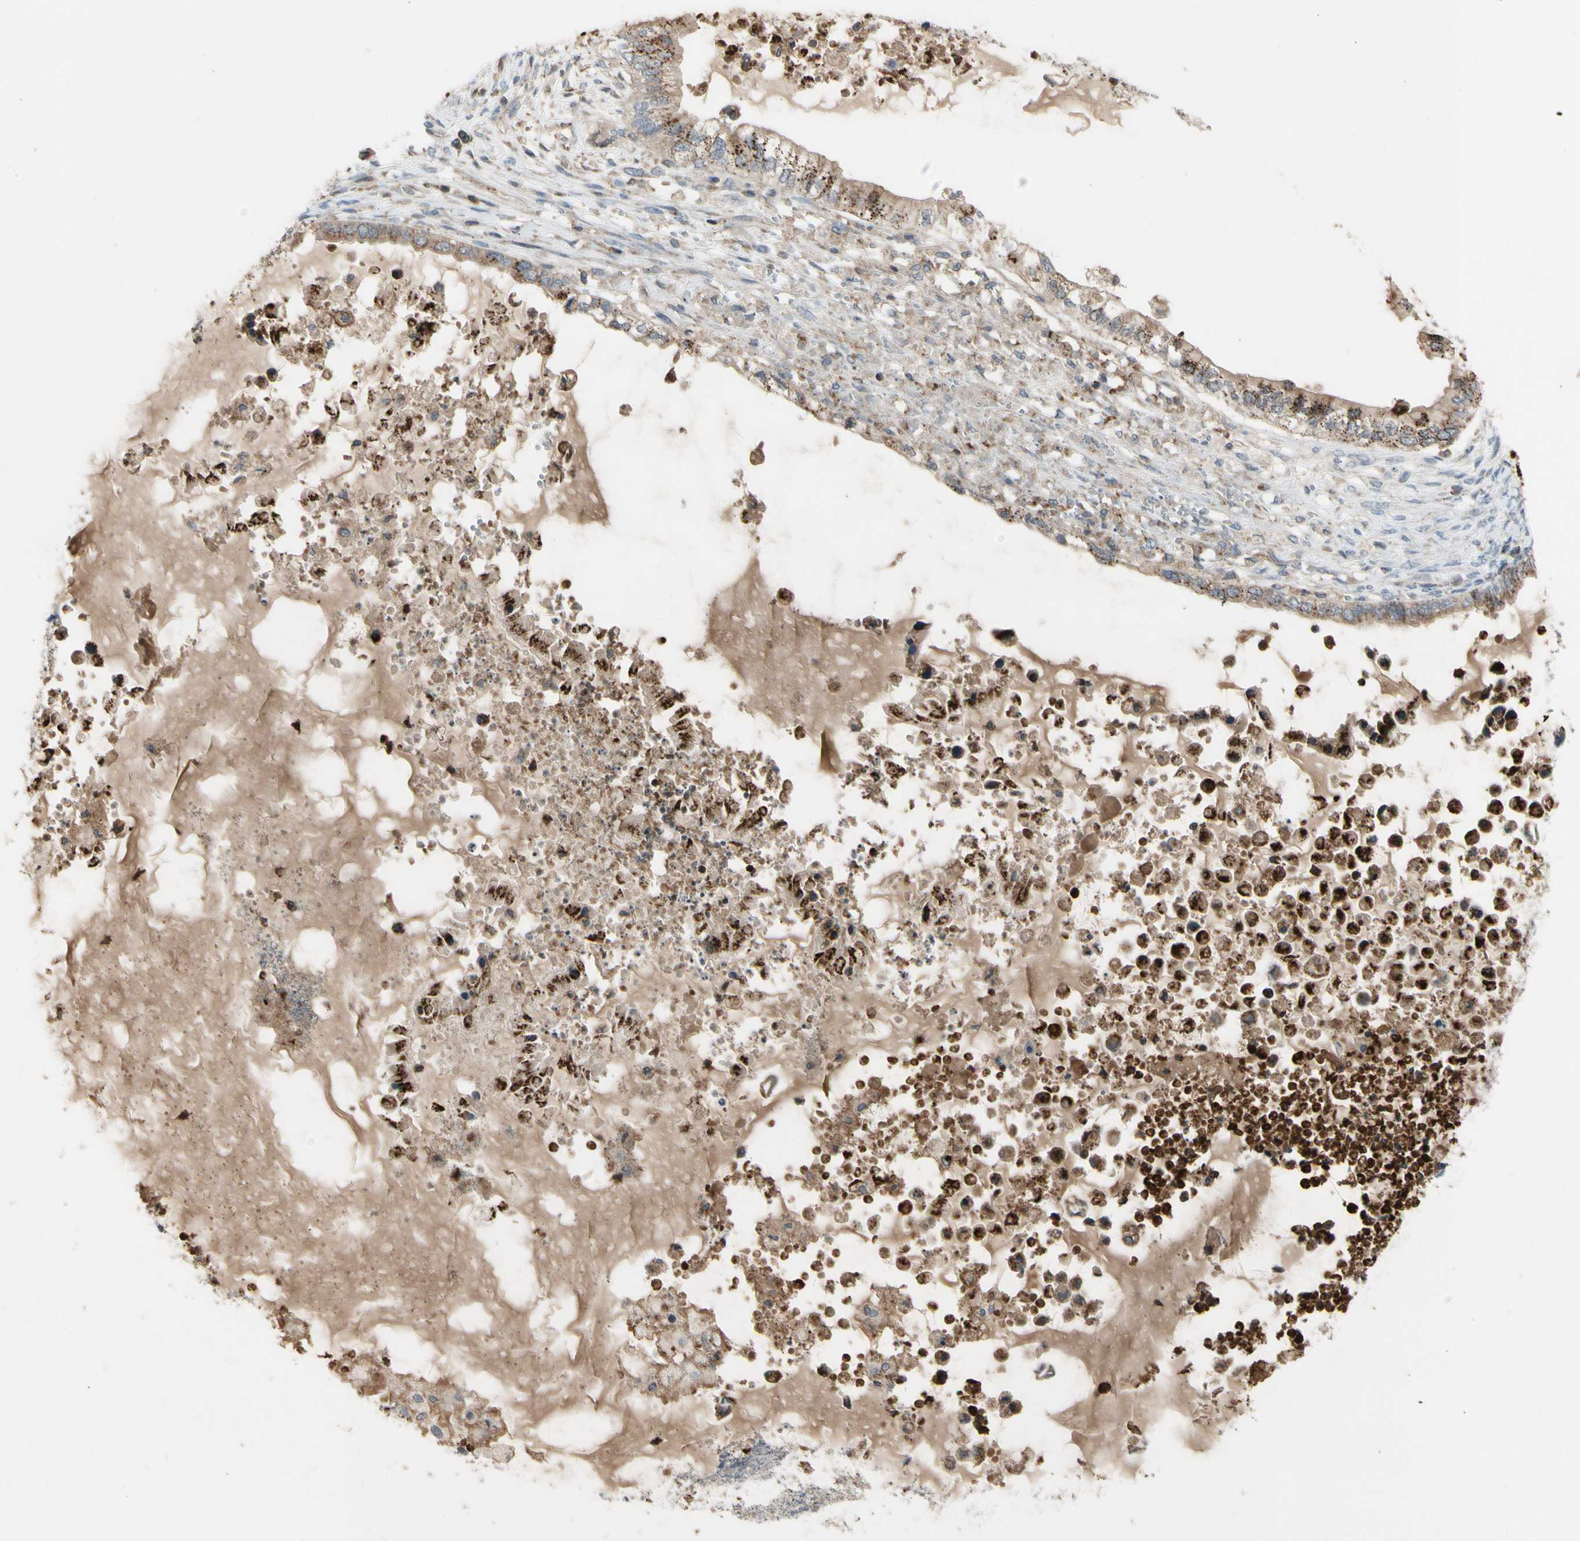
{"staining": {"intensity": "moderate", "quantity": ">75%", "location": "cytoplasmic/membranous"}, "tissue": "ovarian cancer", "cell_type": "Tumor cells", "image_type": "cancer", "snomed": [{"axis": "morphology", "description": "Cystadenocarcinoma, mucinous, NOS"}, {"axis": "topography", "description": "Ovary"}], "caption": "Moderate cytoplasmic/membranous protein staining is seen in approximately >75% of tumor cells in ovarian mucinous cystadenocarcinoma.", "gene": "GALNT5", "patient": {"sex": "female", "age": 80}}